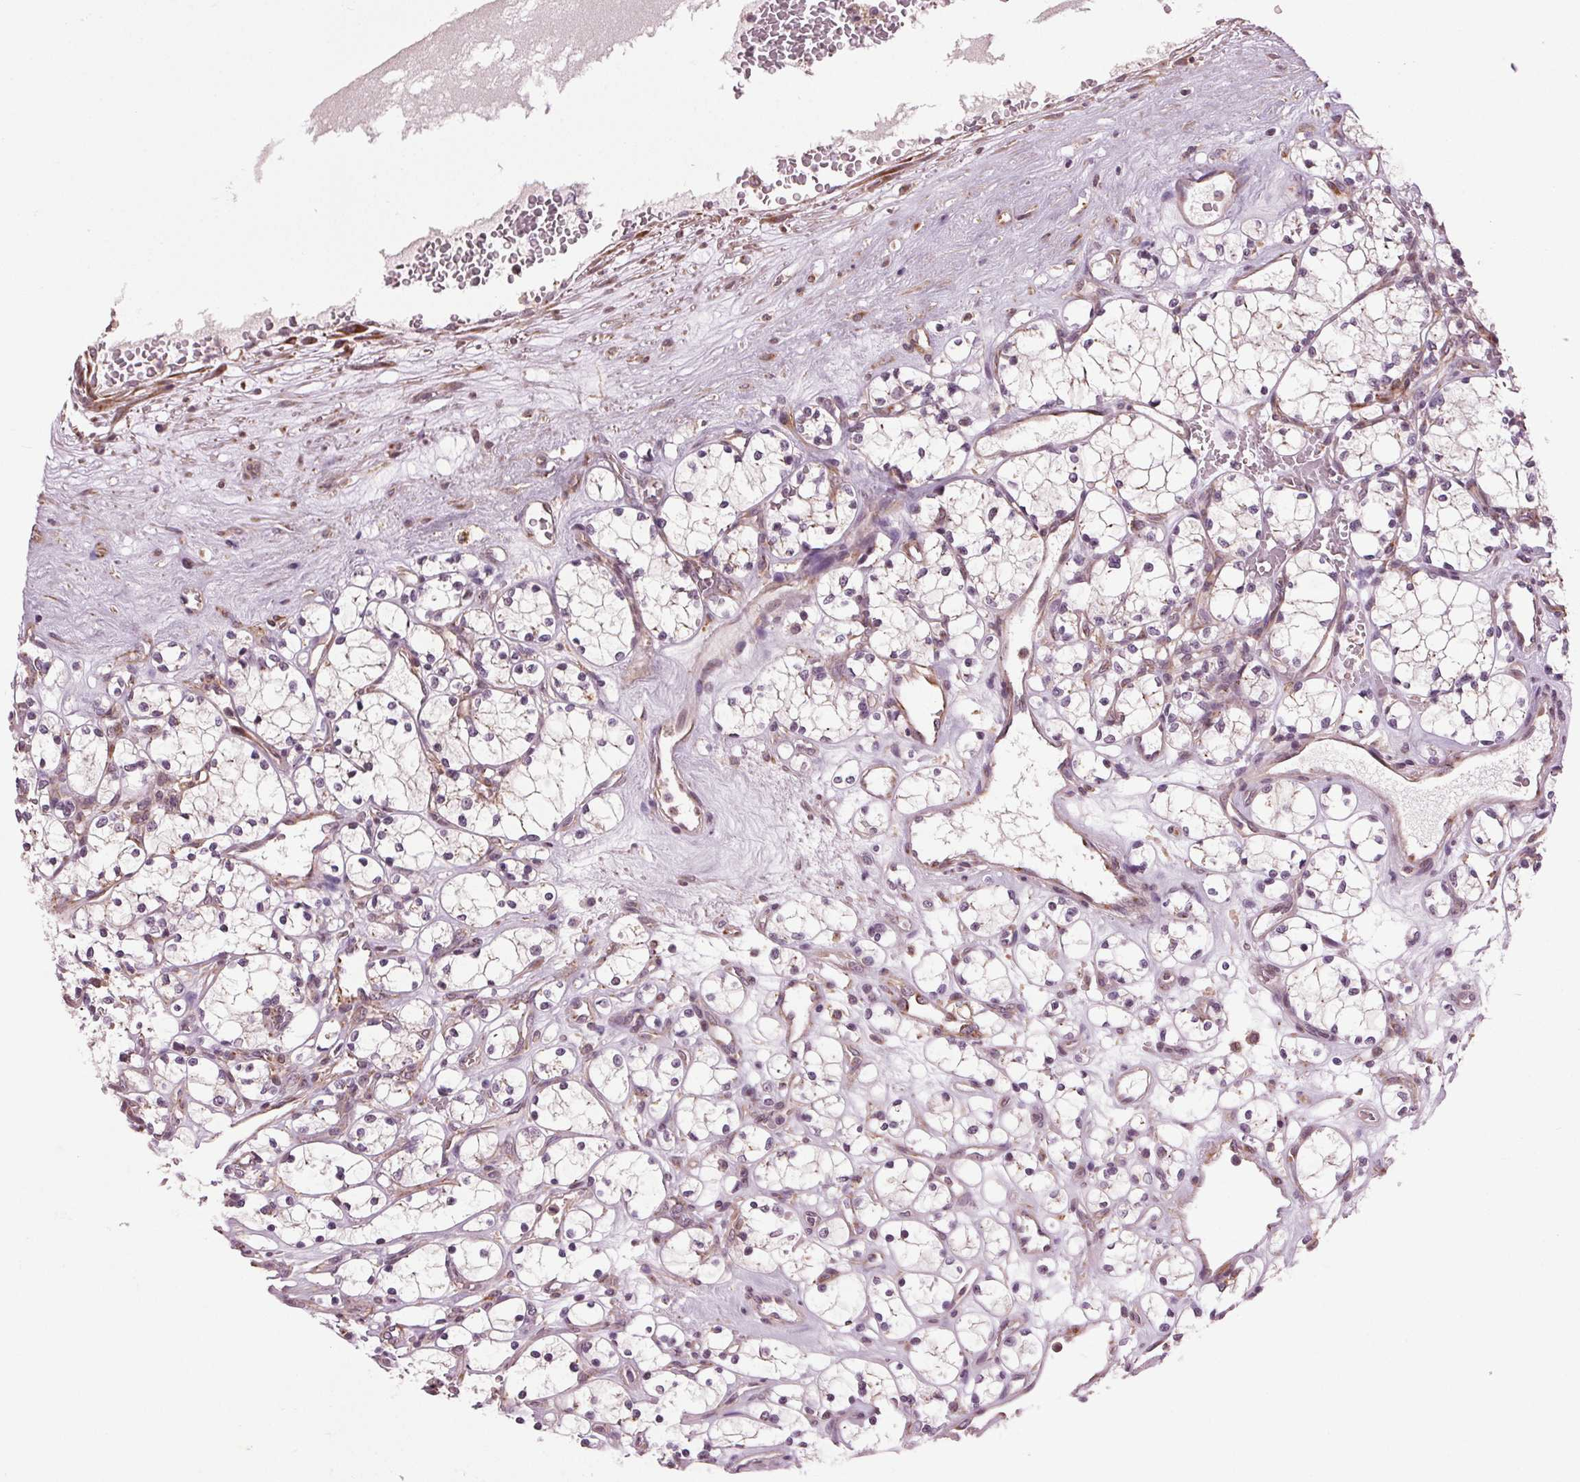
{"staining": {"intensity": "negative", "quantity": "none", "location": "none"}, "tissue": "renal cancer", "cell_type": "Tumor cells", "image_type": "cancer", "snomed": [{"axis": "morphology", "description": "Adenocarcinoma, NOS"}, {"axis": "topography", "description": "Kidney"}], "caption": "Immunohistochemical staining of renal cancer displays no significant expression in tumor cells.", "gene": "BSDC1", "patient": {"sex": "female", "age": 69}}